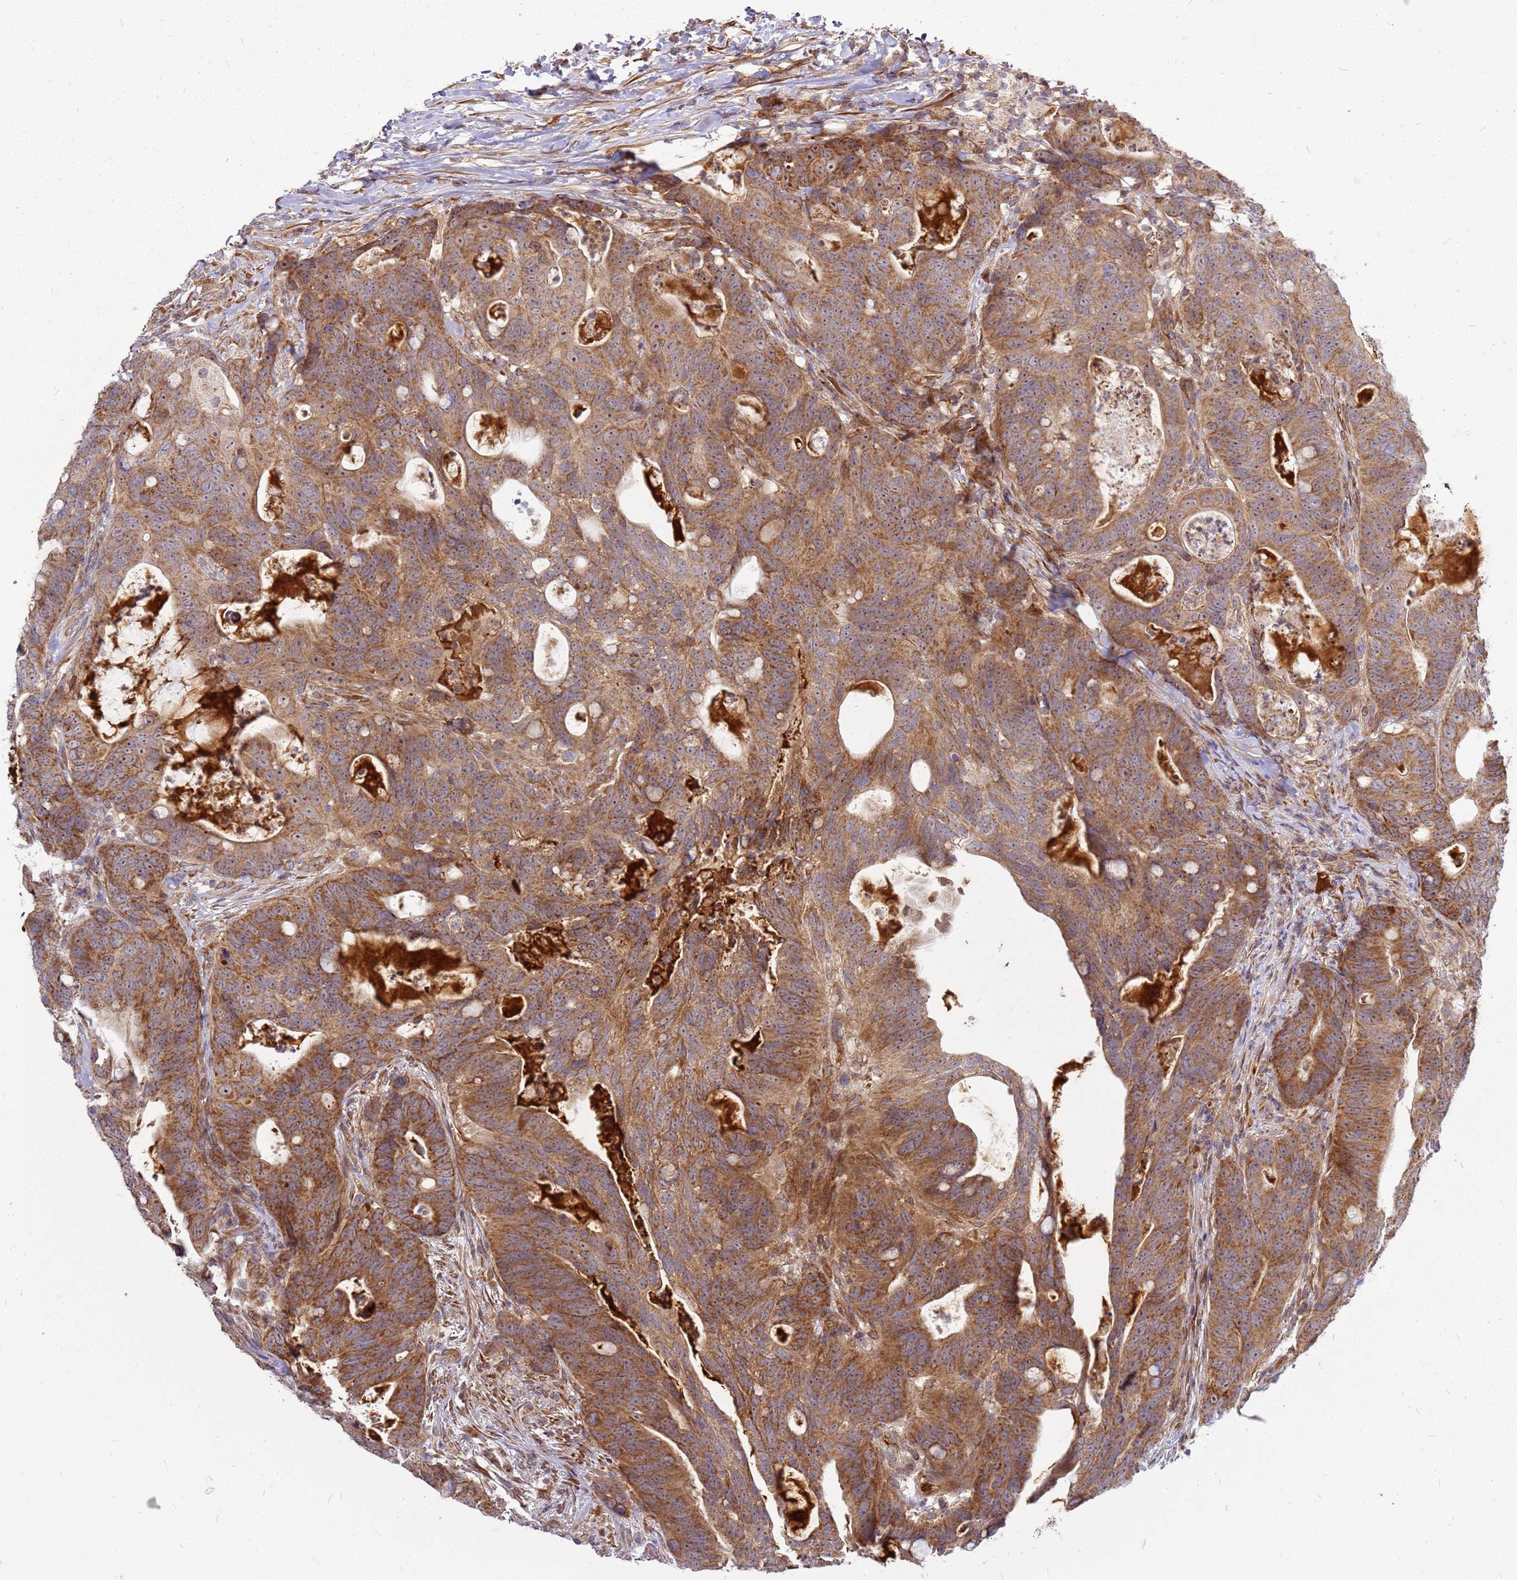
{"staining": {"intensity": "strong", "quantity": ">75%", "location": "cytoplasmic/membranous"}, "tissue": "colorectal cancer", "cell_type": "Tumor cells", "image_type": "cancer", "snomed": [{"axis": "morphology", "description": "Adenocarcinoma, NOS"}, {"axis": "topography", "description": "Colon"}], "caption": "About >75% of tumor cells in human colorectal cancer (adenocarcinoma) exhibit strong cytoplasmic/membranous protein staining as visualized by brown immunohistochemical staining.", "gene": "CCDC159", "patient": {"sex": "female", "age": 82}}